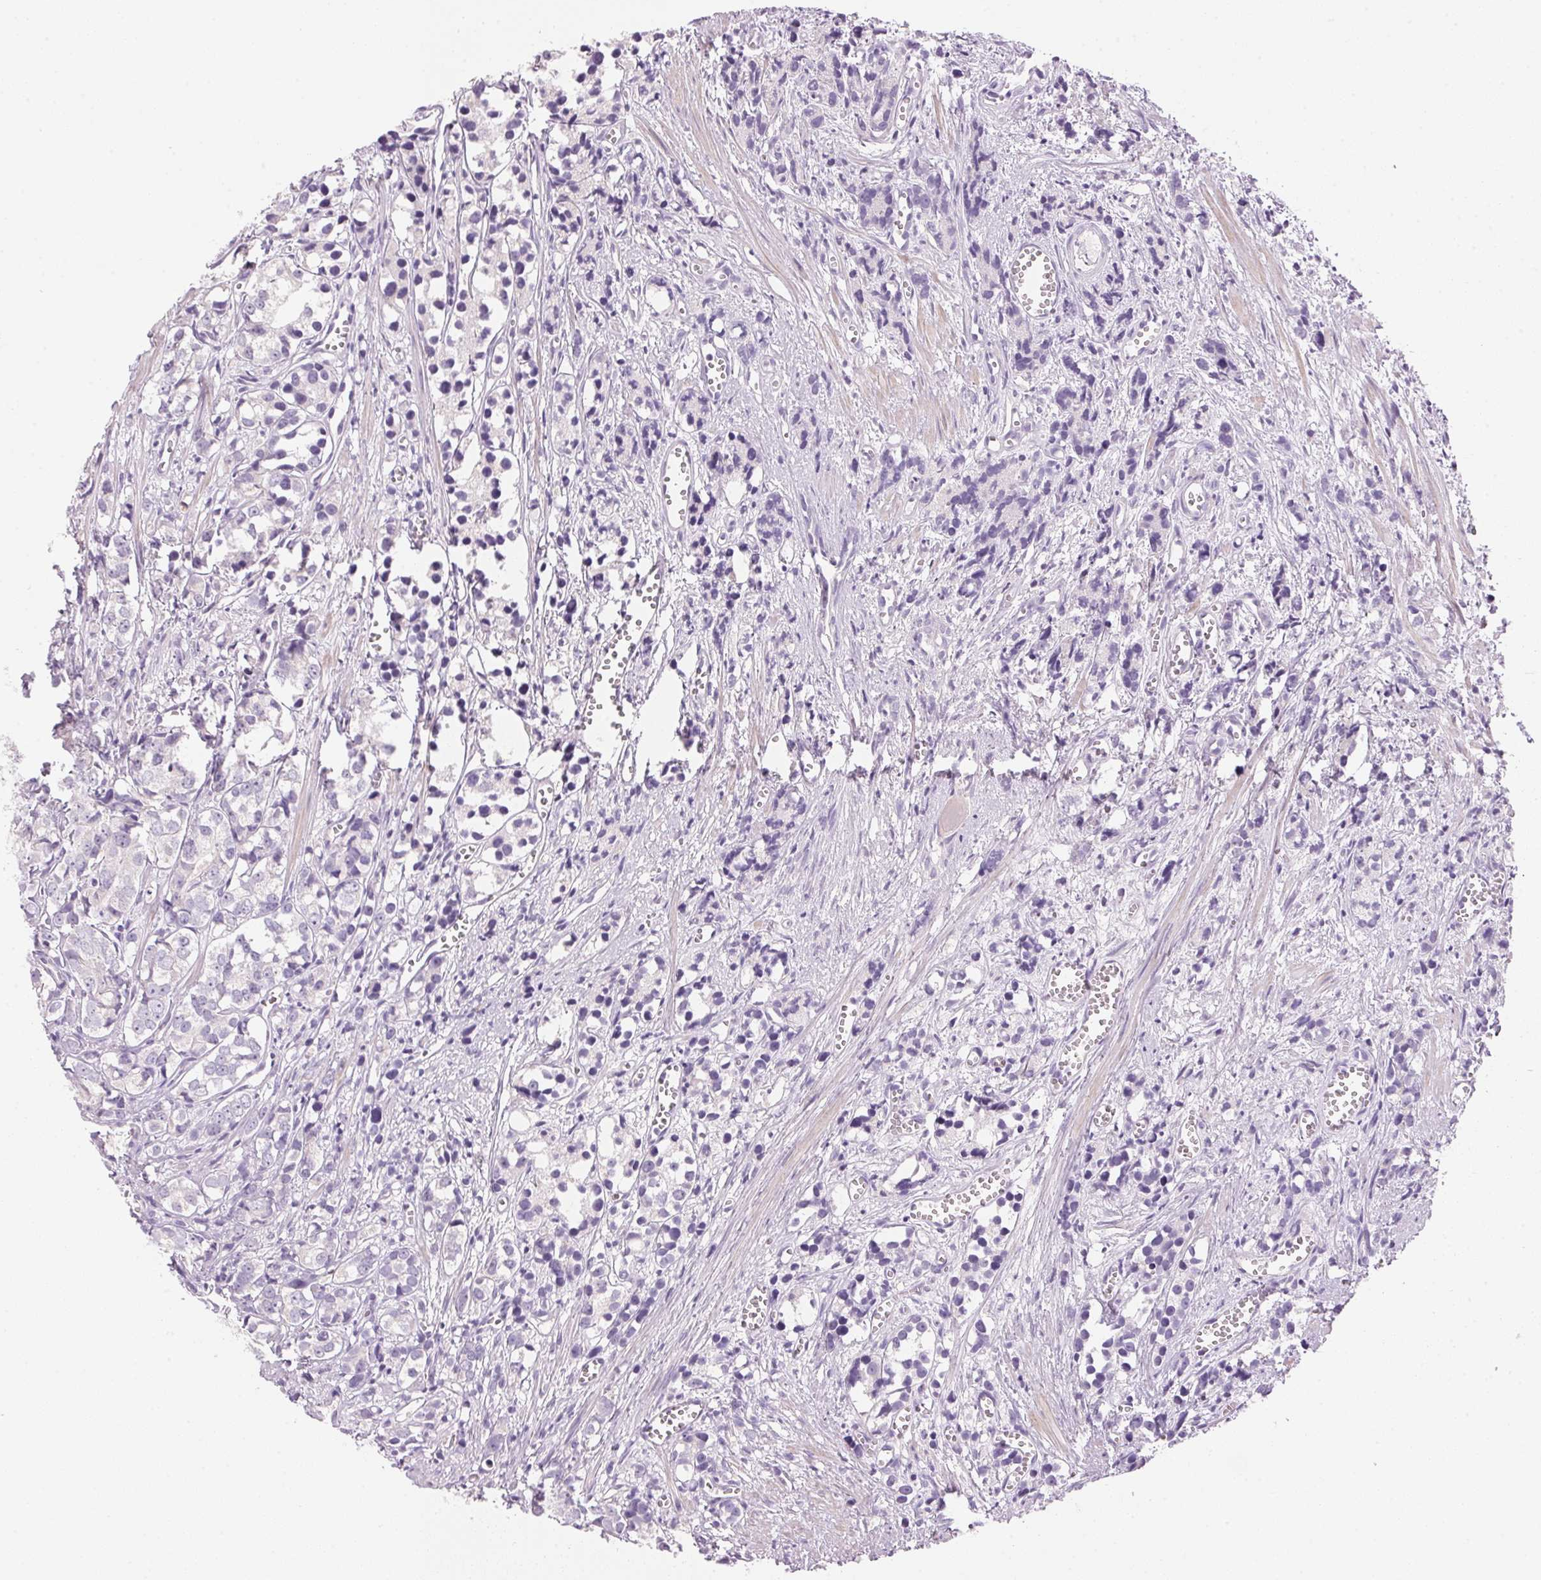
{"staining": {"intensity": "negative", "quantity": "none", "location": "none"}, "tissue": "prostate cancer", "cell_type": "Tumor cells", "image_type": "cancer", "snomed": [{"axis": "morphology", "description": "Adenocarcinoma, High grade"}, {"axis": "topography", "description": "Prostate"}], "caption": "DAB (3,3'-diaminobenzidine) immunohistochemical staining of prostate cancer (high-grade adenocarcinoma) shows no significant staining in tumor cells.", "gene": "CYP11B1", "patient": {"sex": "male", "age": 77}}